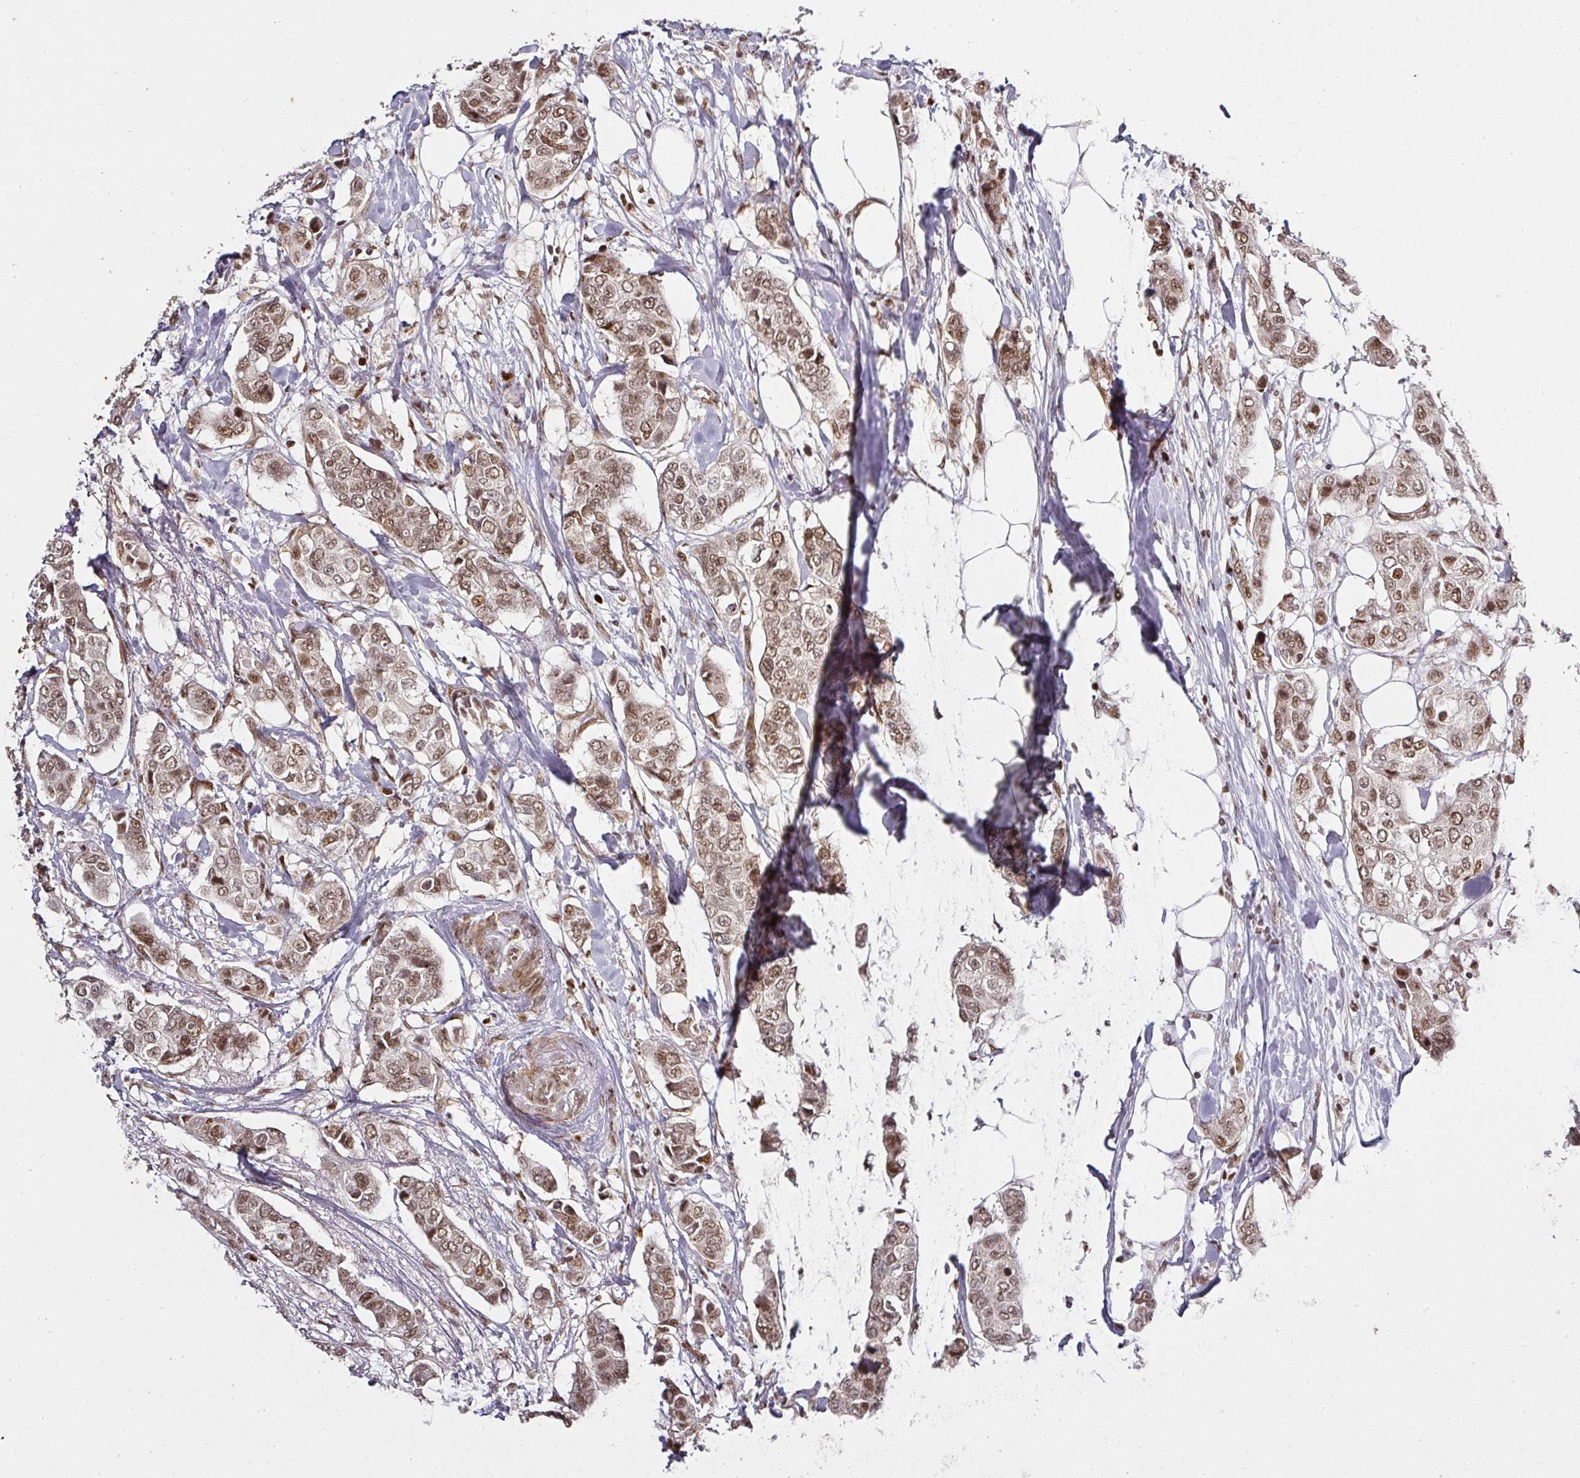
{"staining": {"intensity": "moderate", "quantity": ">75%", "location": "nuclear"}, "tissue": "breast cancer", "cell_type": "Tumor cells", "image_type": "cancer", "snomed": [{"axis": "morphology", "description": "Lobular carcinoma"}, {"axis": "topography", "description": "Breast"}], "caption": "Breast lobular carcinoma was stained to show a protein in brown. There is medium levels of moderate nuclear staining in about >75% of tumor cells.", "gene": "GPRIN2", "patient": {"sex": "female", "age": 51}}